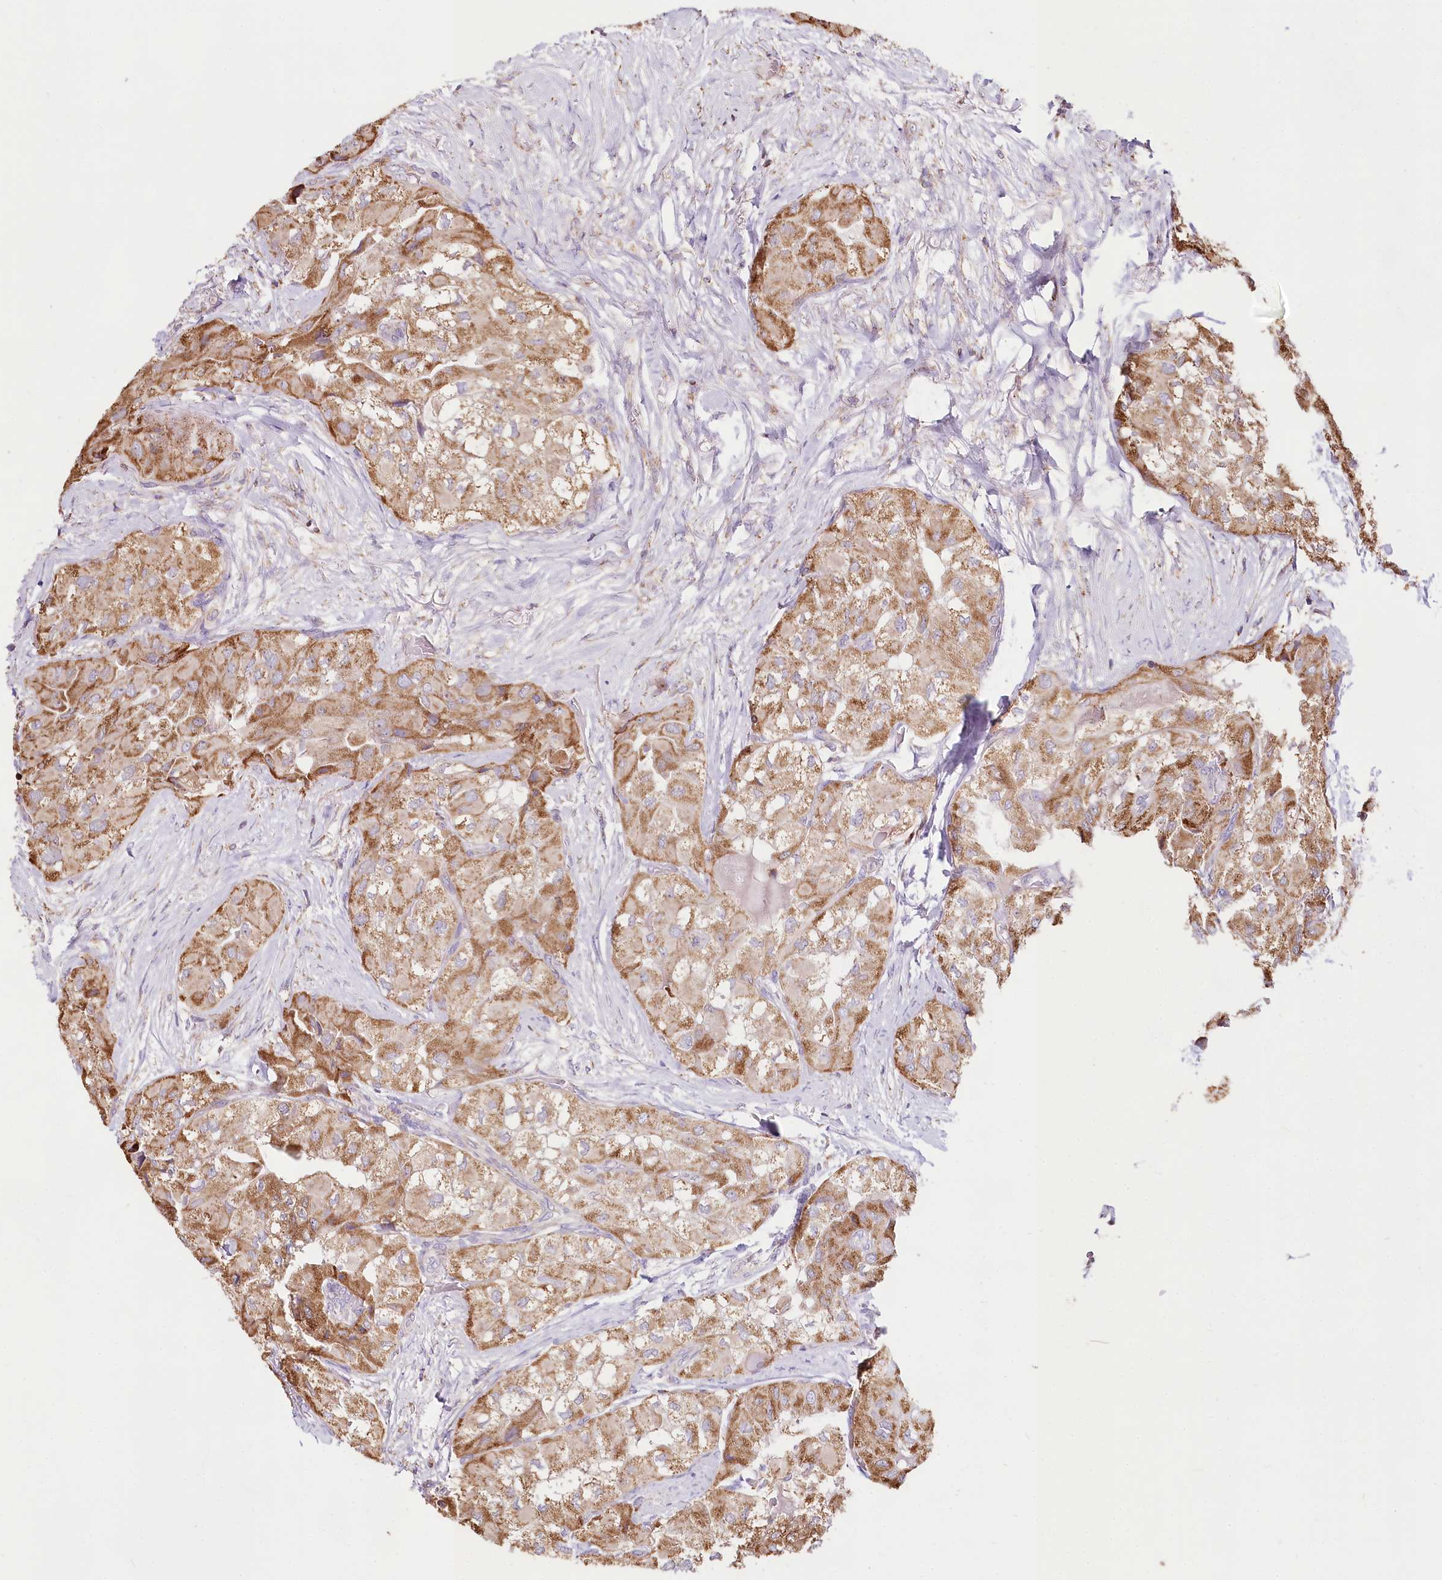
{"staining": {"intensity": "moderate", "quantity": ">75%", "location": "cytoplasmic/membranous"}, "tissue": "thyroid cancer", "cell_type": "Tumor cells", "image_type": "cancer", "snomed": [{"axis": "morphology", "description": "Papillary adenocarcinoma, NOS"}, {"axis": "topography", "description": "Thyroid gland"}], "caption": "Brown immunohistochemical staining in thyroid cancer displays moderate cytoplasmic/membranous staining in about >75% of tumor cells.", "gene": "TASOR2", "patient": {"sex": "female", "age": 59}}